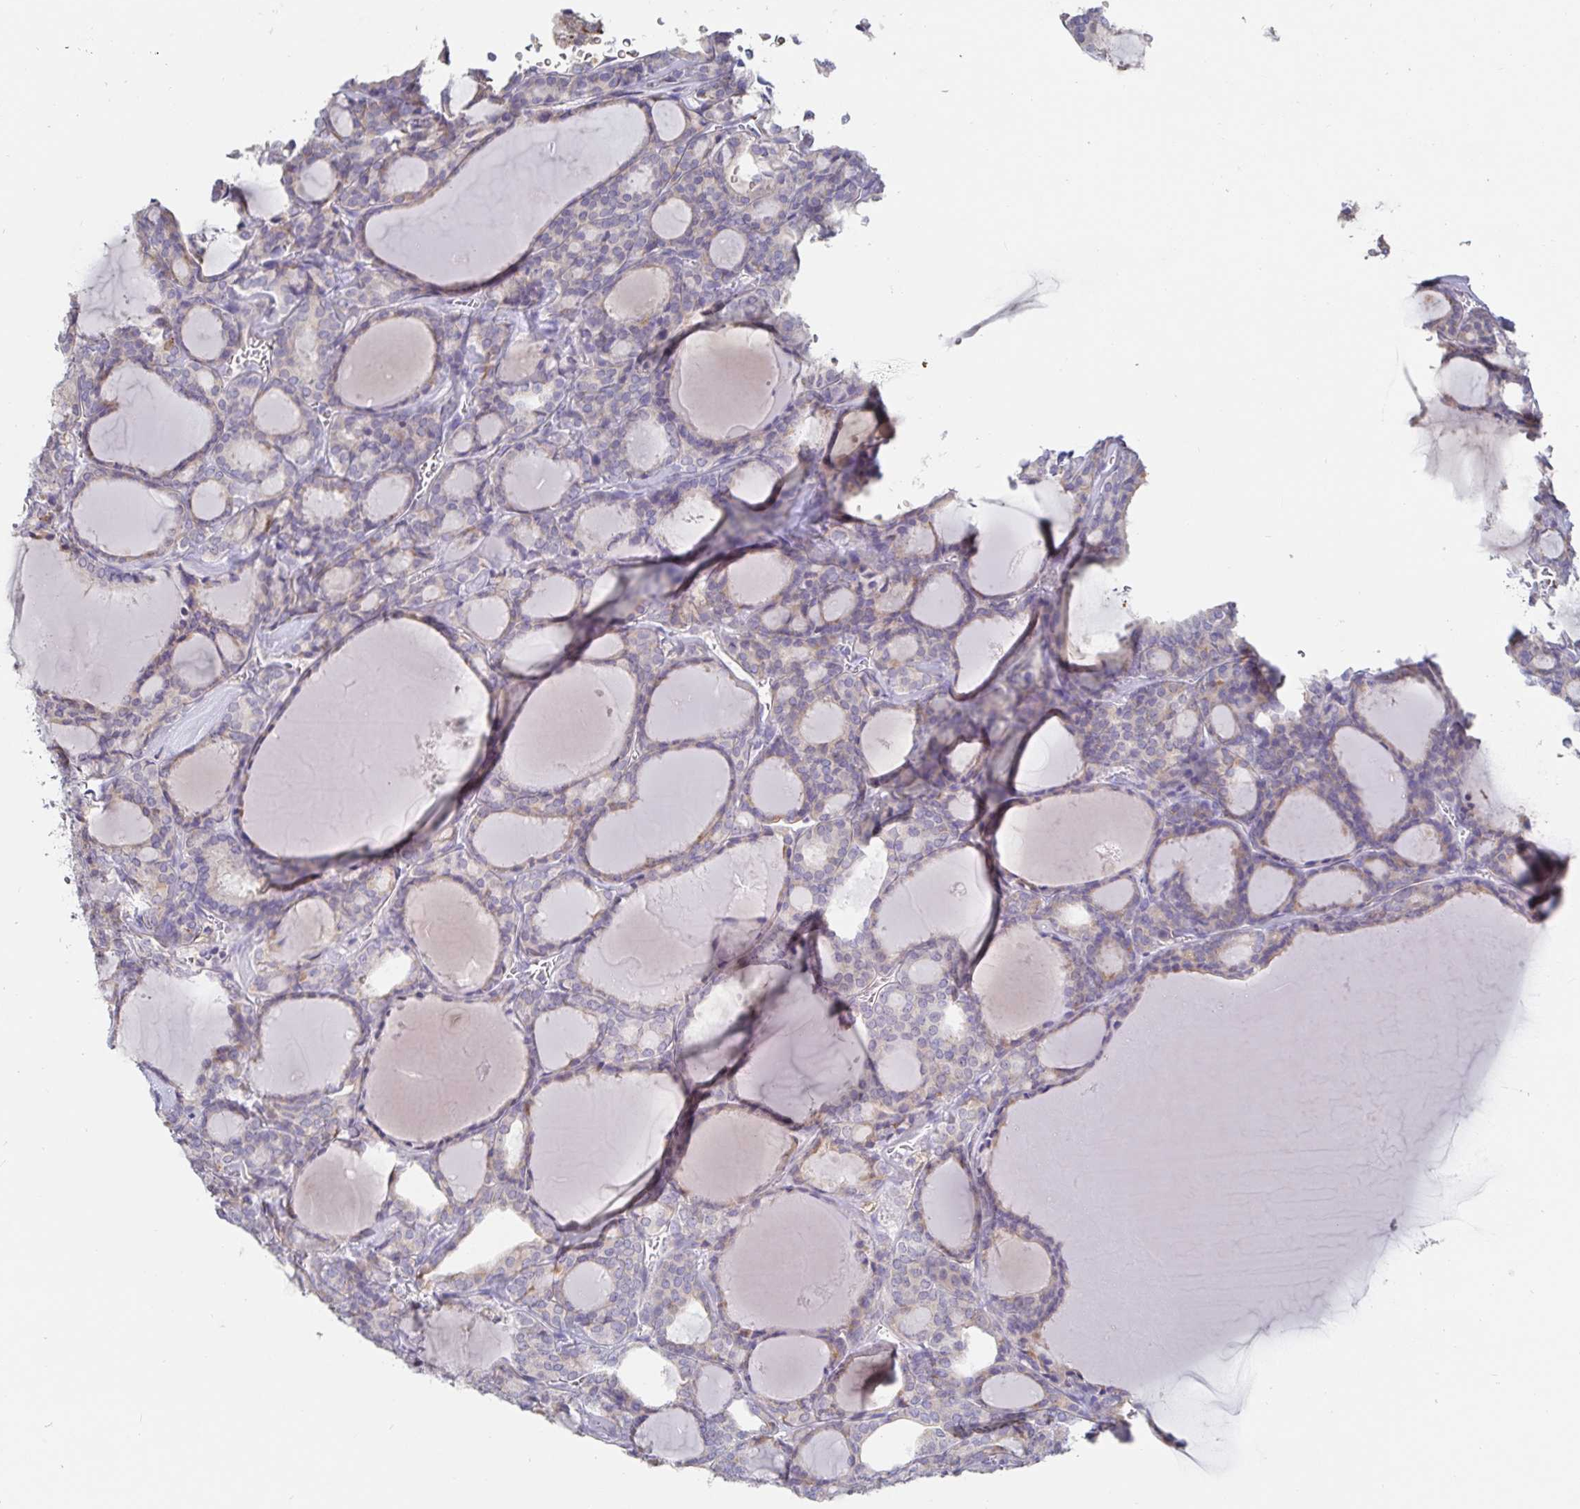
{"staining": {"intensity": "negative", "quantity": "none", "location": "none"}, "tissue": "thyroid cancer", "cell_type": "Tumor cells", "image_type": "cancer", "snomed": [{"axis": "morphology", "description": "Follicular adenoma carcinoma, NOS"}, {"axis": "topography", "description": "Thyroid gland"}], "caption": "Immunohistochemistry (IHC) of thyroid cancer (follicular adenoma carcinoma) shows no positivity in tumor cells.", "gene": "SPPL3", "patient": {"sex": "male", "age": 74}}